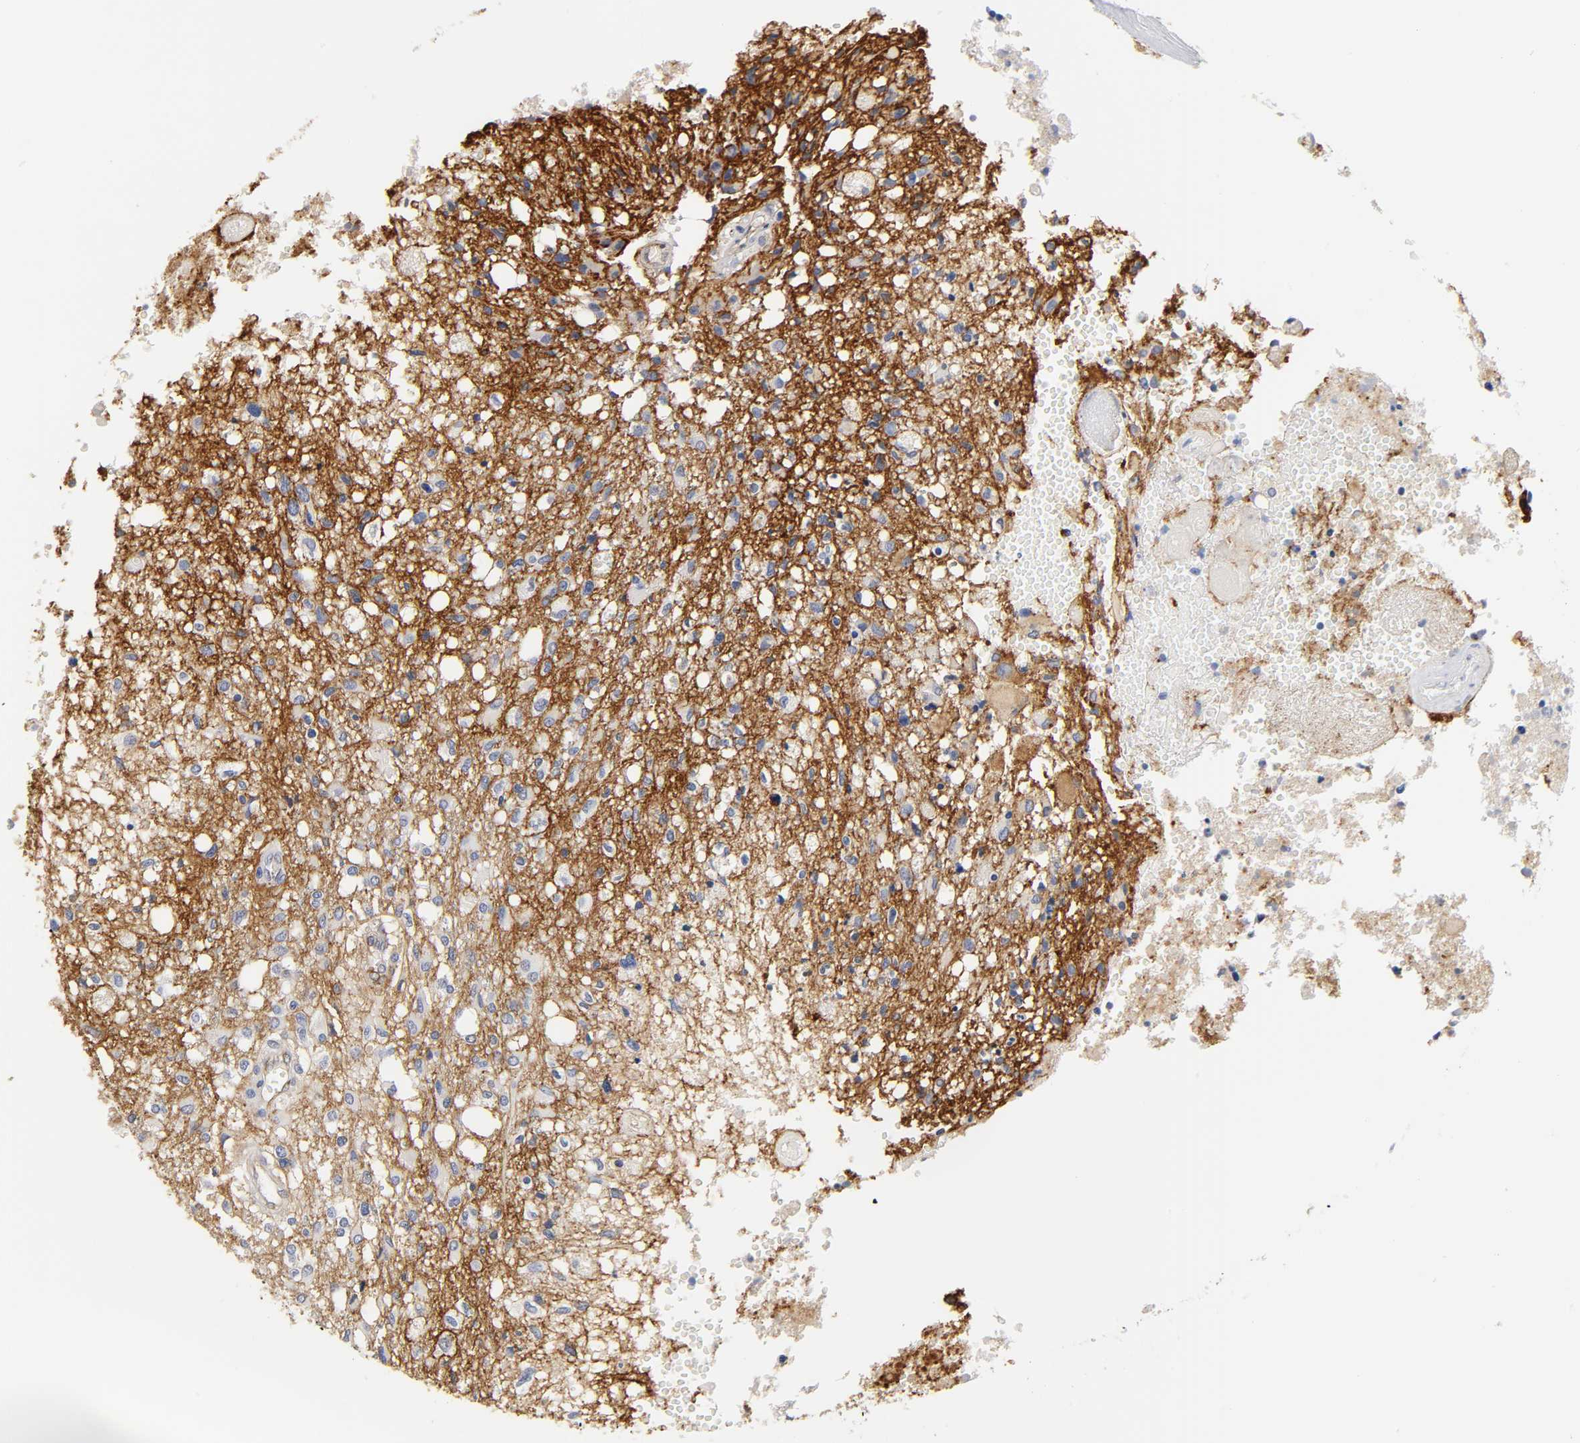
{"staining": {"intensity": "strong", "quantity": ">75%", "location": "cytoplasmic/membranous"}, "tissue": "glioma", "cell_type": "Tumor cells", "image_type": "cancer", "snomed": [{"axis": "morphology", "description": "Glioma, malignant, High grade"}, {"axis": "topography", "description": "Cerebral cortex"}], "caption": "Immunohistochemical staining of human high-grade glioma (malignant) exhibits high levels of strong cytoplasmic/membranous expression in approximately >75% of tumor cells.", "gene": "ICAM1", "patient": {"sex": "male", "age": 76}}